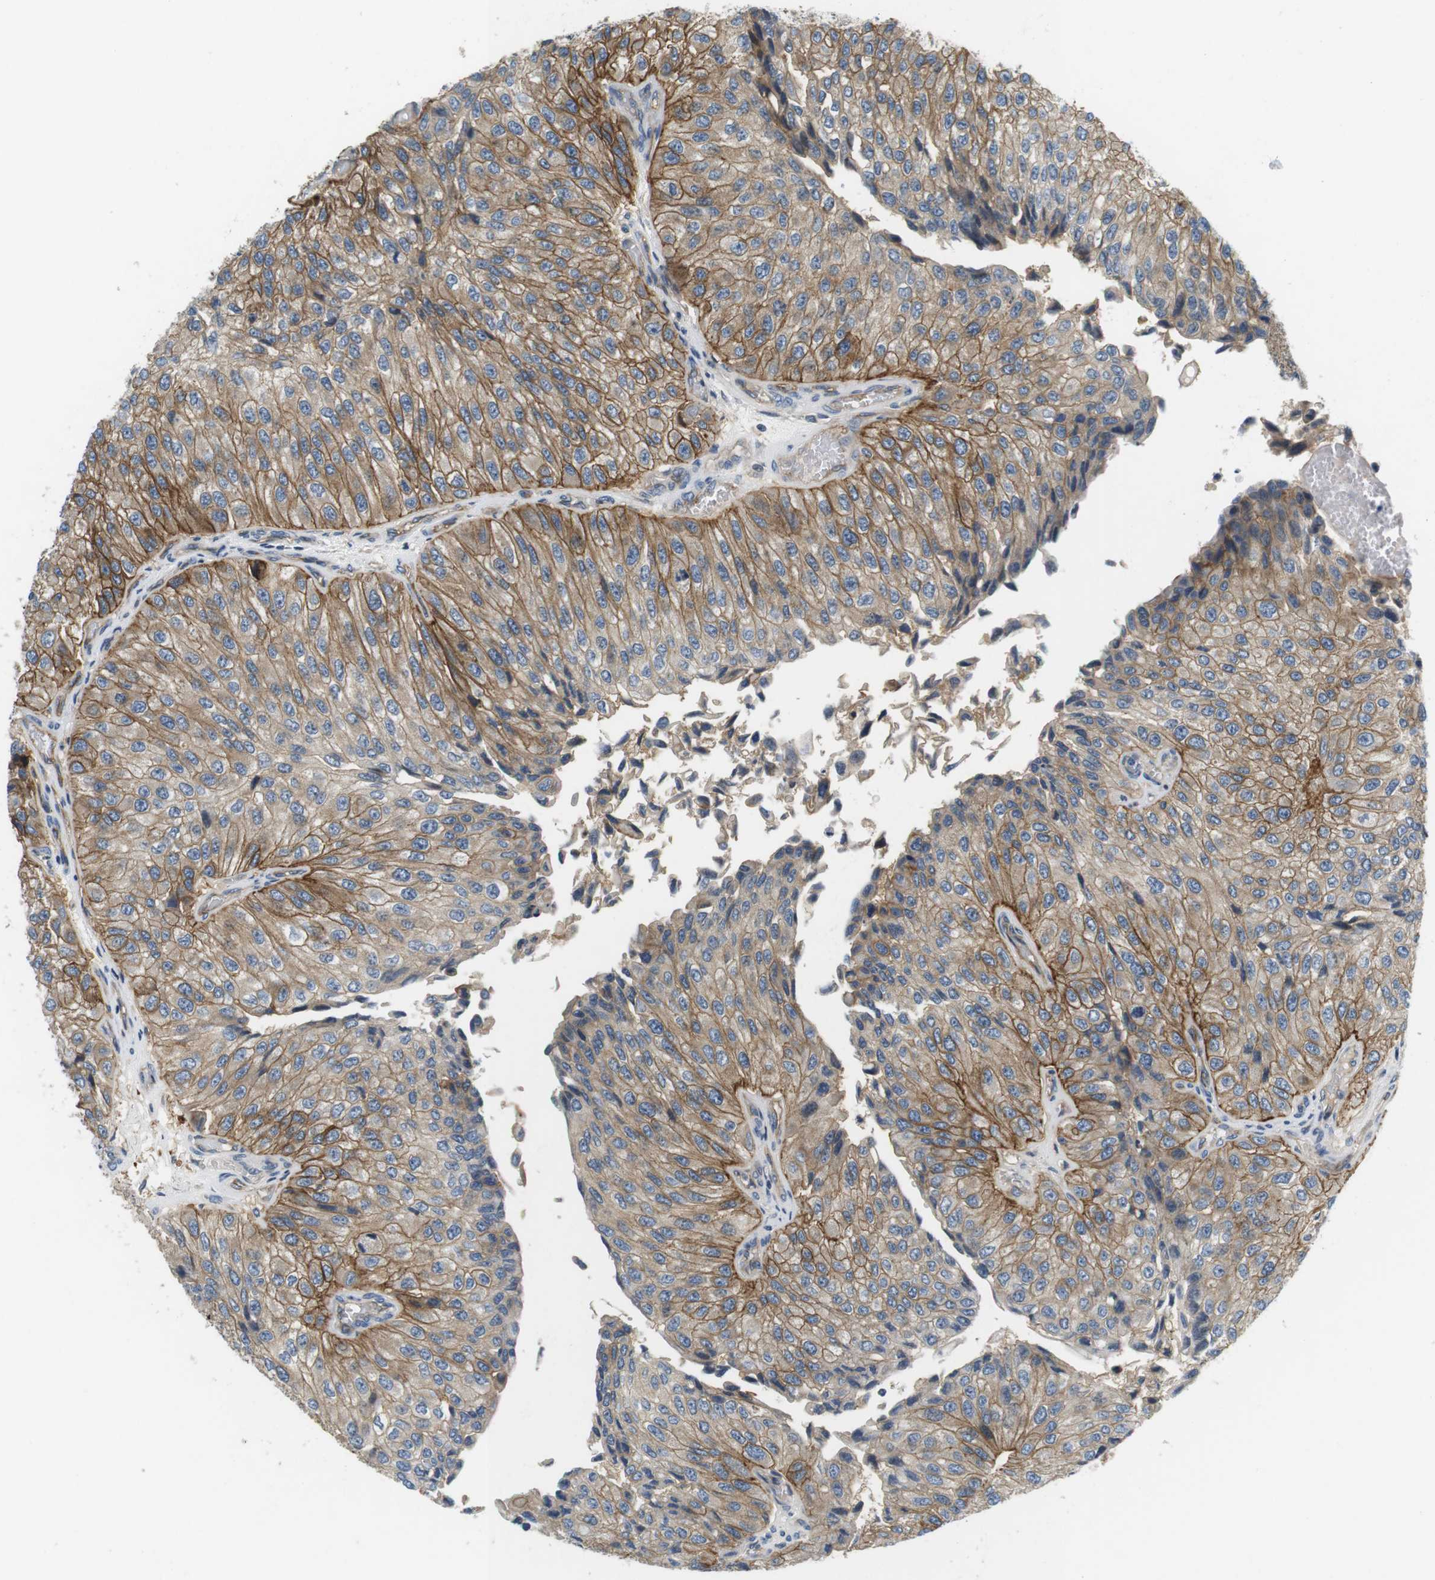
{"staining": {"intensity": "moderate", "quantity": ">75%", "location": "cytoplasmic/membranous"}, "tissue": "urothelial cancer", "cell_type": "Tumor cells", "image_type": "cancer", "snomed": [{"axis": "morphology", "description": "Urothelial carcinoma, High grade"}, {"axis": "topography", "description": "Kidney"}, {"axis": "topography", "description": "Urinary bladder"}], "caption": "Urothelial carcinoma (high-grade) stained with IHC shows moderate cytoplasmic/membranous staining in approximately >75% of tumor cells.", "gene": "SLC30A1", "patient": {"sex": "male", "age": 77}}